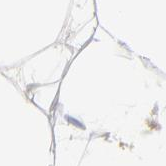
{"staining": {"intensity": "negative", "quantity": "none", "location": "none"}, "tissue": "soft tissue", "cell_type": "Fibroblasts", "image_type": "normal", "snomed": [{"axis": "morphology", "description": "Normal tissue, NOS"}, {"axis": "morphology", "description": "Duct carcinoma"}, {"axis": "topography", "description": "Breast"}, {"axis": "topography", "description": "Adipose tissue"}], "caption": "Immunohistochemistry (IHC) micrograph of unremarkable soft tissue stained for a protein (brown), which reveals no positivity in fibroblasts.", "gene": "MIF", "patient": {"sex": "female", "age": 37}}